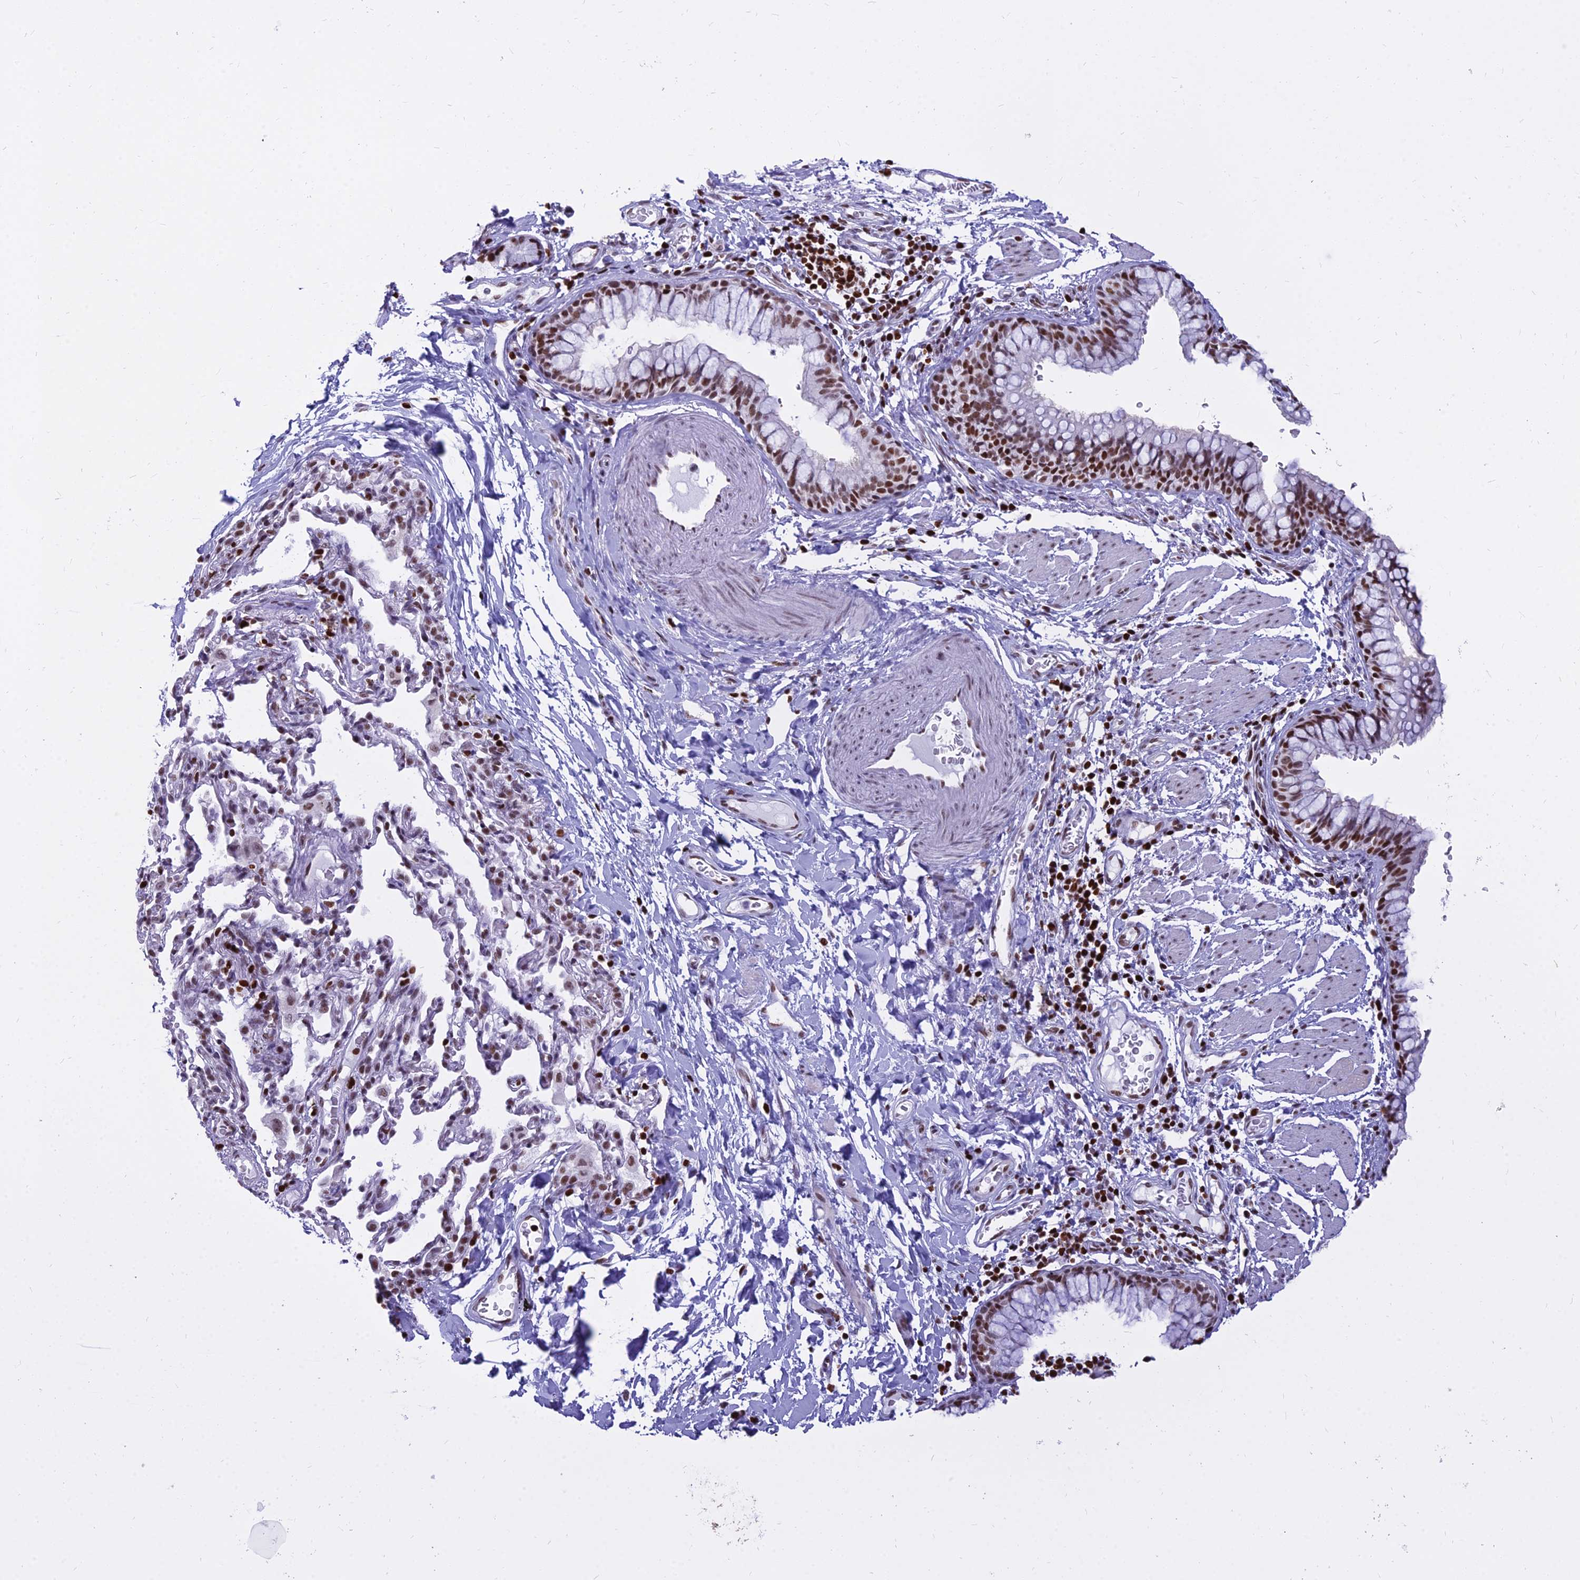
{"staining": {"intensity": "moderate", "quantity": ">75%", "location": "nuclear"}, "tissue": "bronchus", "cell_type": "Respiratory epithelial cells", "image_type": "normal", "snomed": [{"axis": "morphology", "description": "Normal tissue, NOS"}, {"axis": "topography", "description": "Cartilage tissue"}, {"axis": "topography", "description": "Bronchus"}], "caption": "IHC (DAB) staining of benign bronchus displays moderate nuclear protein expression in approximately >75% of respiratory epithelial cells.", "gene": "PARP1", "patient": {"sex": "female", "age": 36}}